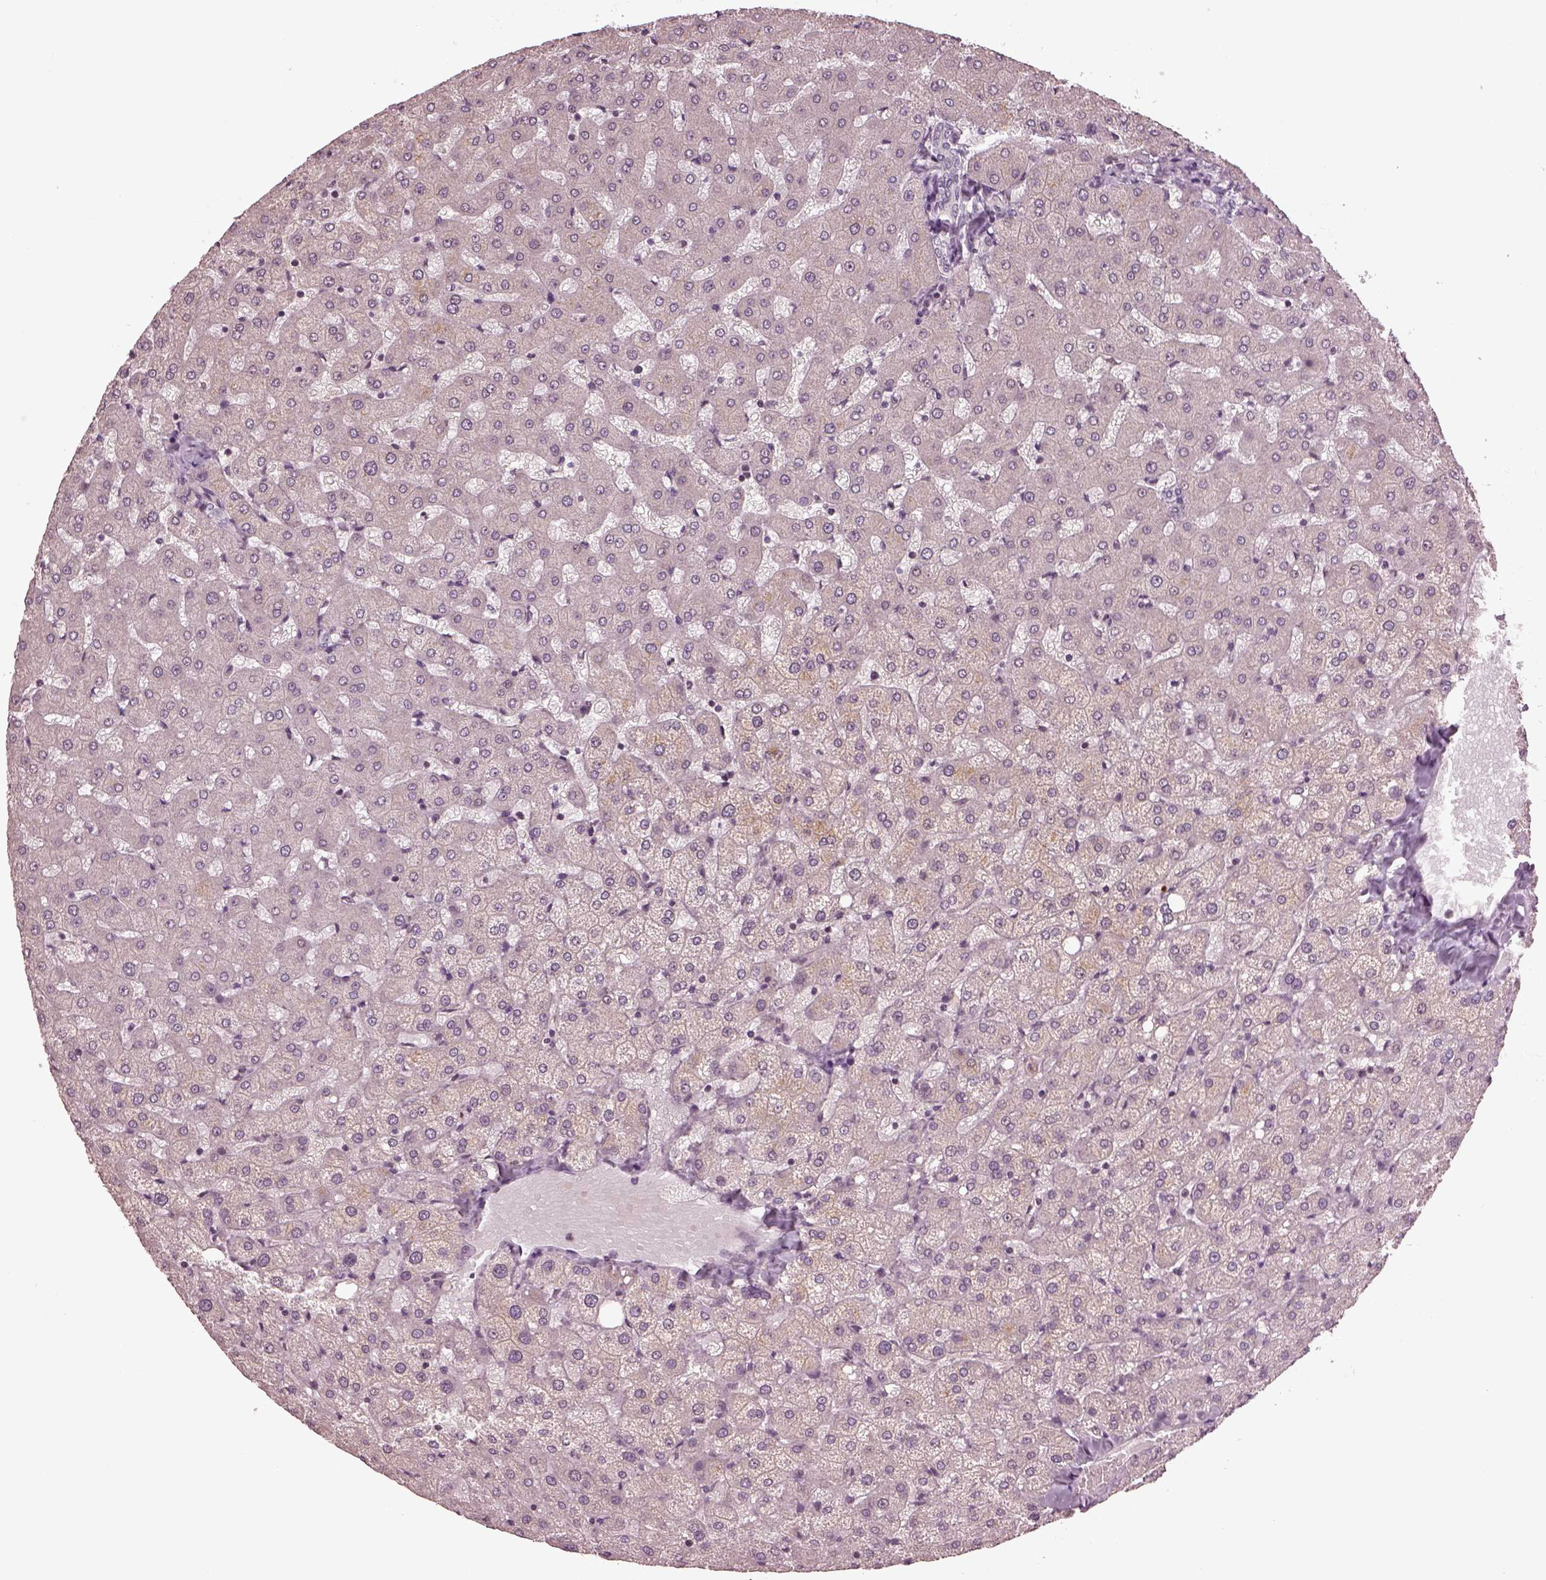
{"staining": {"intensity": "negative", "quantity": "none", "location": "none"}, "tissue": "liver", "cell_type": "Cholangiocytes", "image_type": "normal", "snomed": [{"axis": "morphology", "description": "Normal tissue, NOS"}, {"axis": "topography", "description": "Liver"}], "caption": "Human liver stained for a protein using immunohistochemistry reveals no staining in cholangiocytes.", "gene": "GAL", "patient": {"sex": "female", "age": 50}}